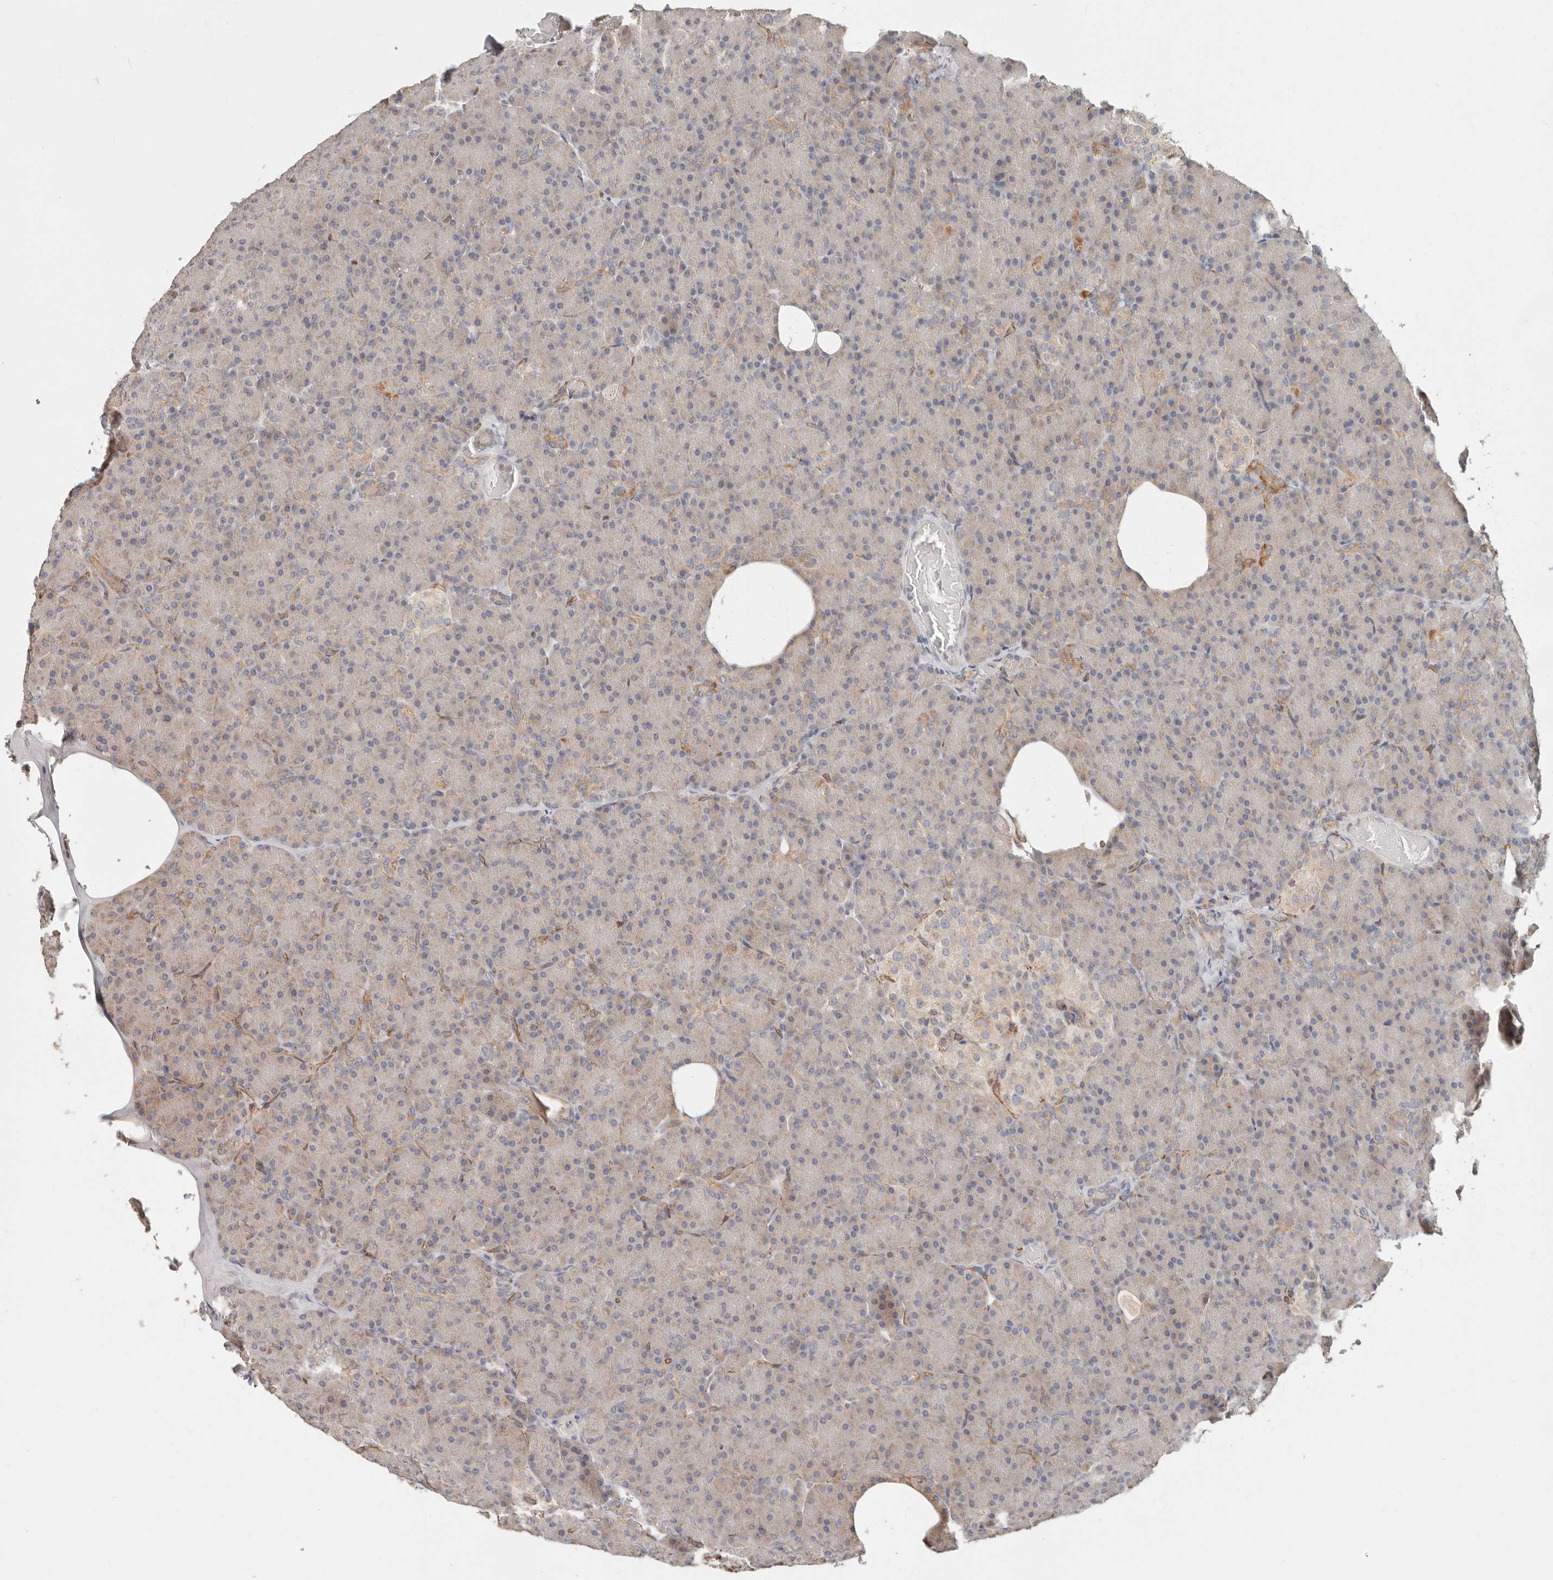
{"staining": {"intensity": "weak", "quantity": "<25%", "location": "cytoplasmic/membranous"}, "tissue": "pancreas", "cell_type": "Exocrine glandular cells", "image_type": "normal", "snomed": [{"axis": "morphology", "description": "Normal tissue, NOS"}, {"axis": "topography", "description": "Pancreas"}], "caption": "This is an immunohistochemistry (IHC) photomicrograph of unremarkable pancreas. There is no positivity in exocrine glandular cells.", "gene": "SPRING1", "patient": {"sex": "female", "age": 43}}